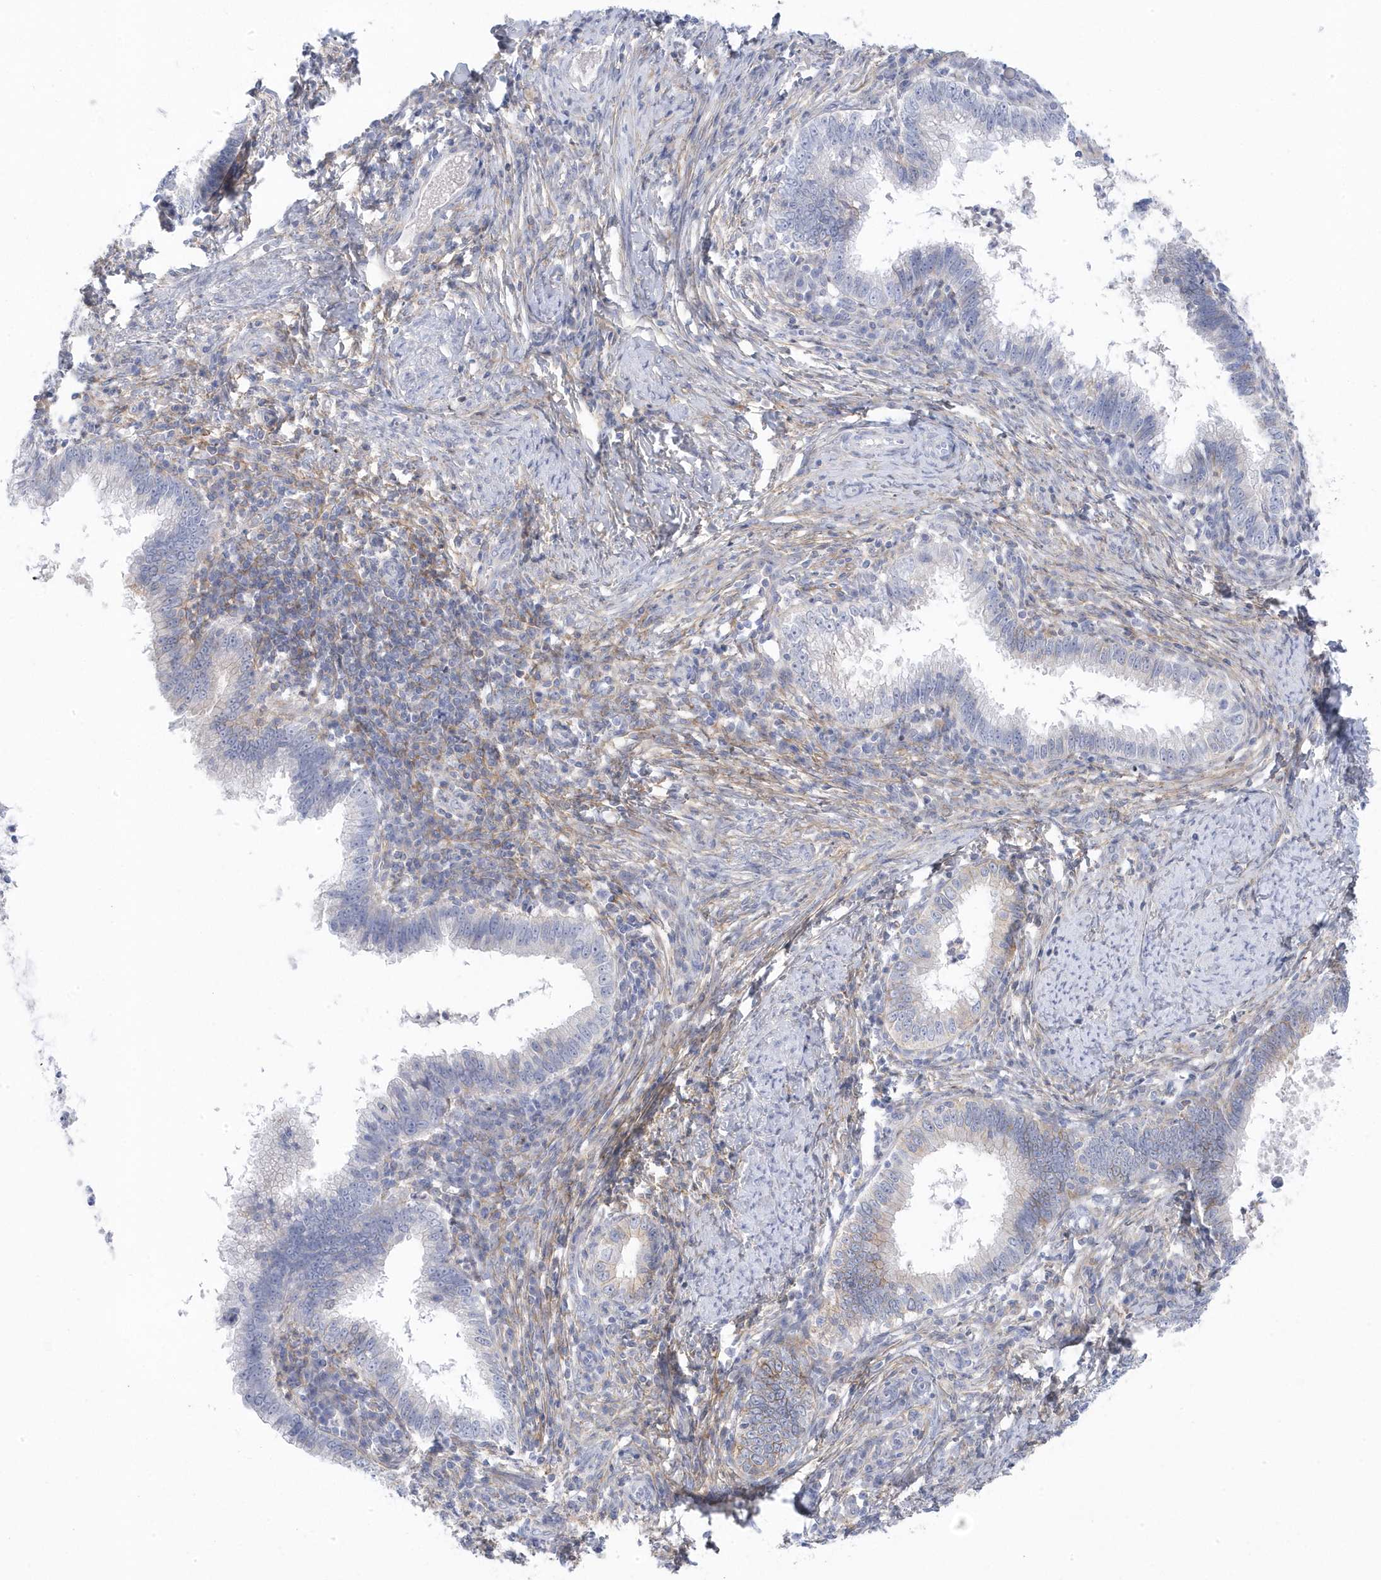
{"staining": {"intensity": "negative", "quantity": "none", "location": "none"}, "tissue": "cervical cancer", "cell_type": "Tumor cells", "image_type": "cancer", "snomed": [{"axis": "morphology", "description": "Adenocarcinoma, NOS"}, {"axis": "topography", "description": "Cervix"}], "caption": "Cervical cancer was stained to show a protein in brown. There is no significant expression in tumor cells.", "gene": "ANAPC1", "patient": {"sex": "female", "age": 36}}